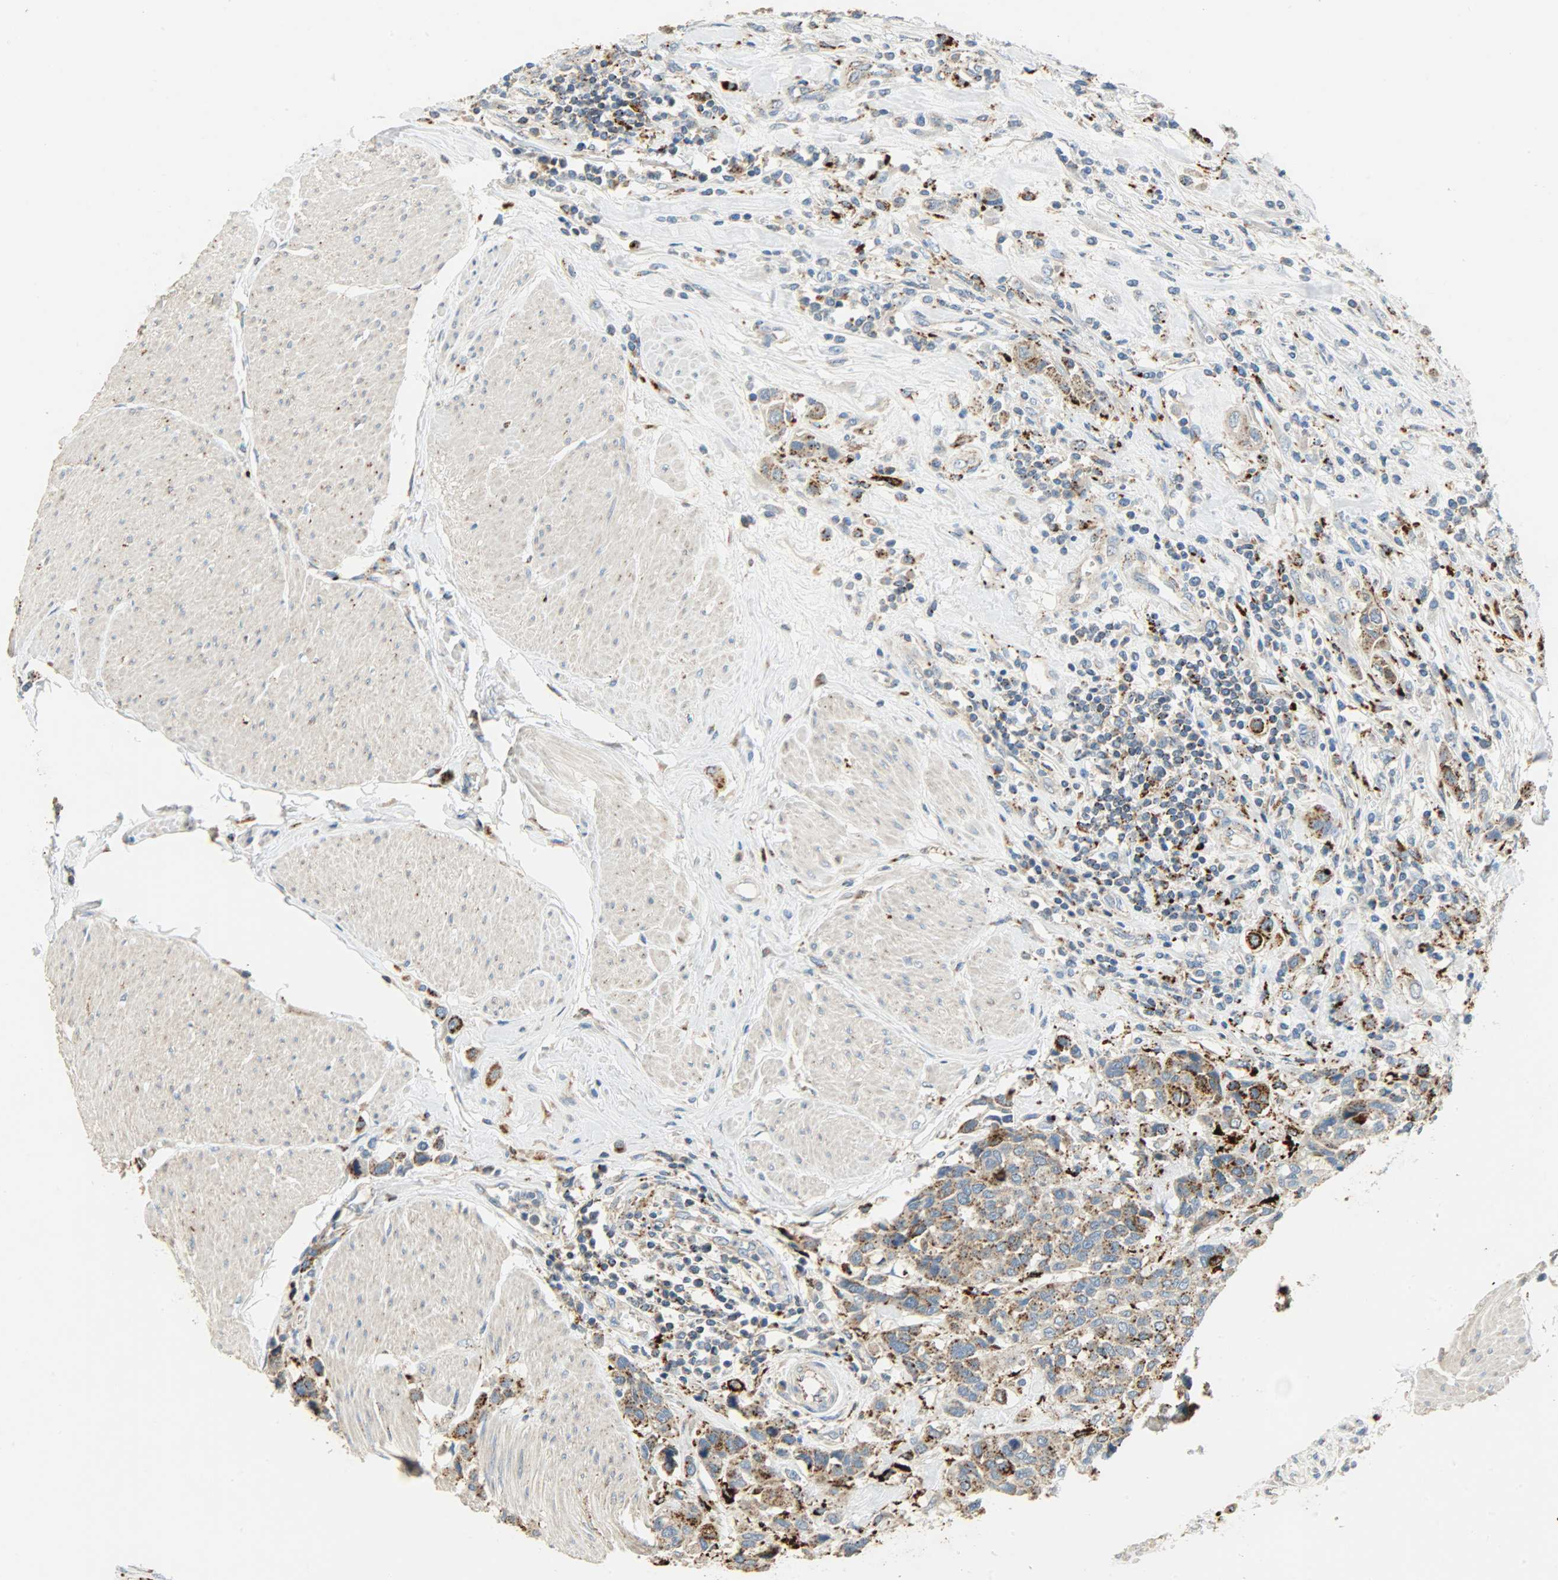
{"staining": {"intensity": "moderate", "quantity": ">75%", "location": "cytoplasmic/membranous"}, "tissue": "urothelial cancer", "cell_type": "Tumor cells", "image_type": "cancer", "snomed": [{"axis": "morphology", "description": "Urothelial carcinoma, High grade"}, {"axis": "topography", "description": "Urinary bladder"}], "caption": "An immunohistochemistry (IHC) histopathology image of tumor tissue is shown. Protein staining in brown highlights moderate cytoplasmic/membranous positivity in urothelial cancer within tumor cells.", "gene": "ASAH1", "patient": {"sex": "male", "age": 50}}